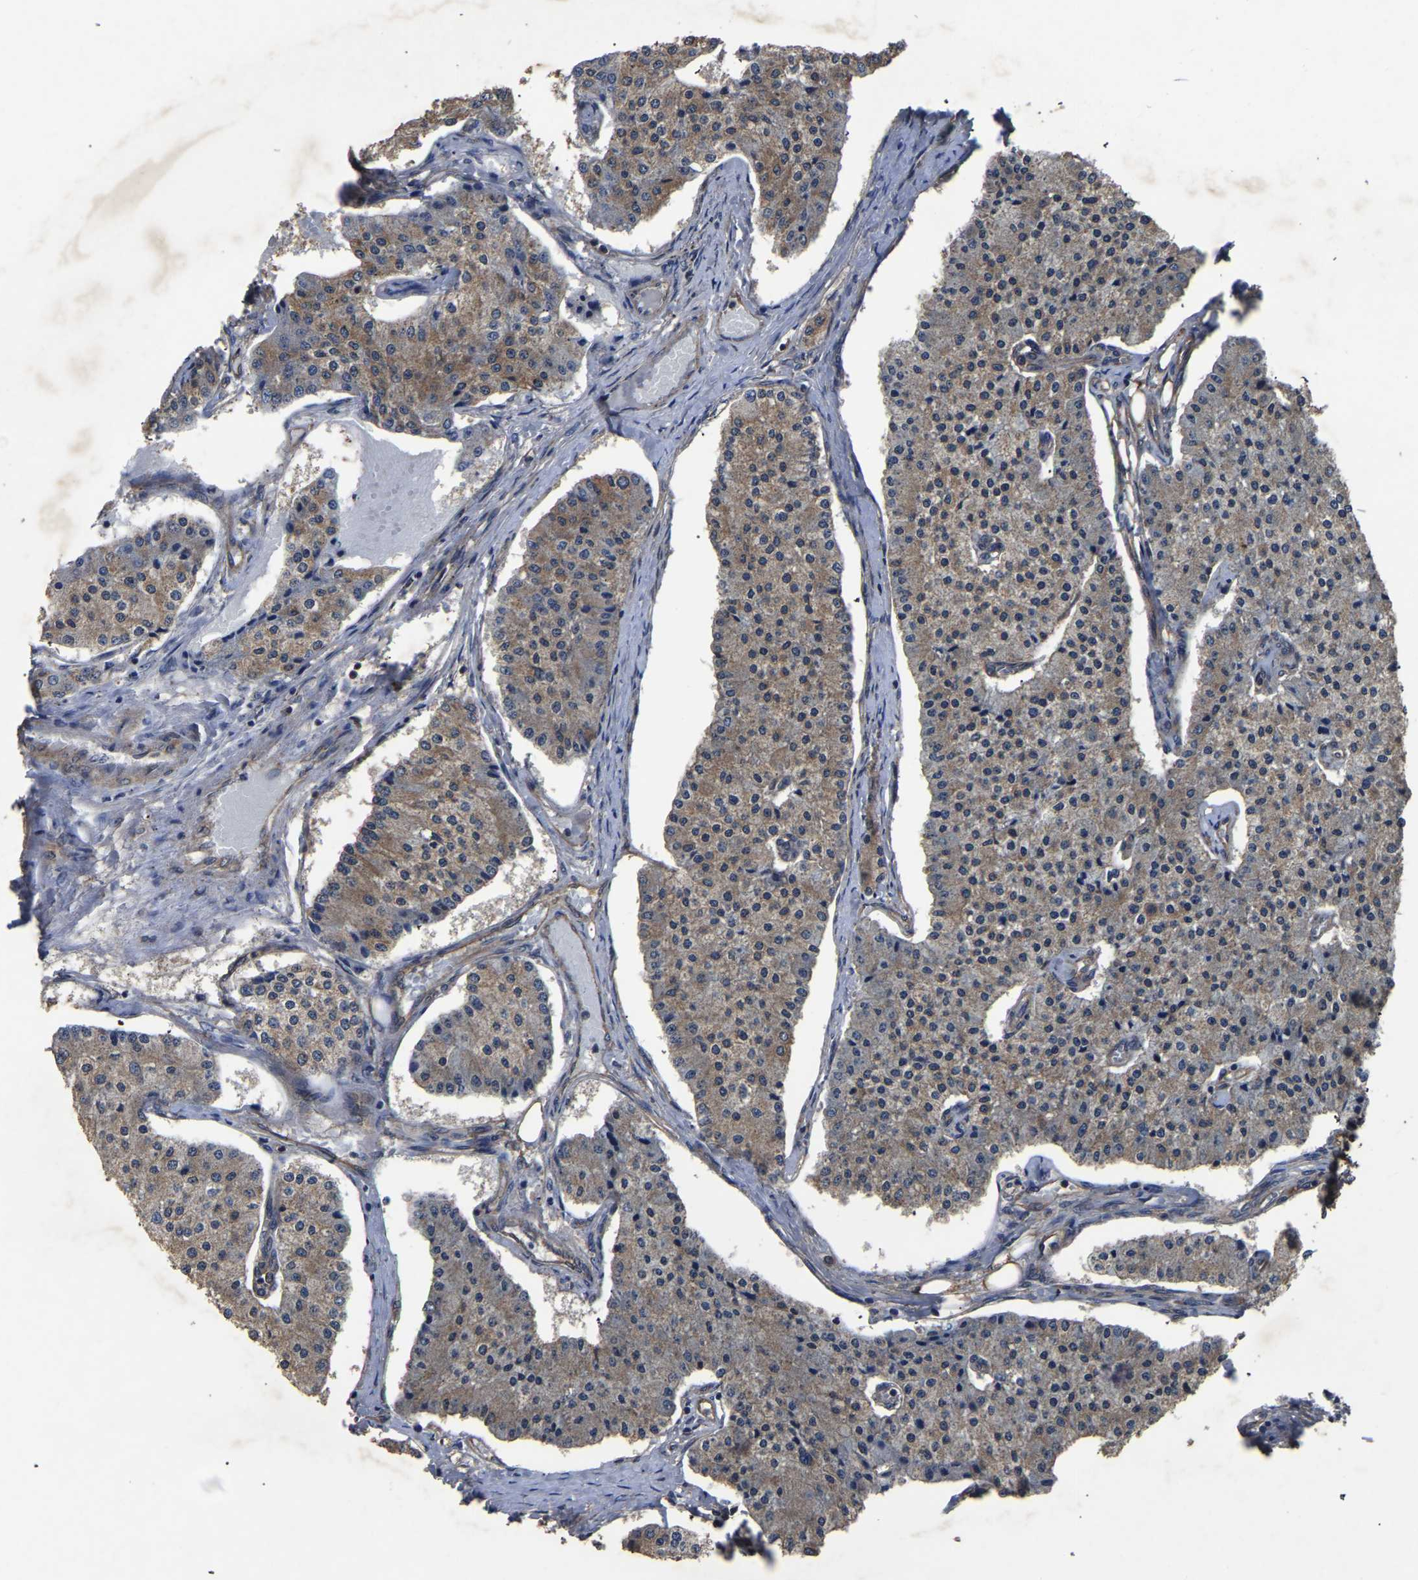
{"staining": {"intensity": "moderate", "quantity": ">75%", "location": "cytoplasmic/membranous"}, "tissue": "carcinoid", "cell_type": "Tumor cells", "image_type": "cancer", "snomed": [{"axis": "morphology", "description": "Carcinoid, malignant, NOS"}, {"axis": "topography", "description": "Colon"}], "caption": "Carcinoid was stained to show a protein in brown. There is medium levels of moderate cytoplasmic/membranous positivity in about >75% of tumor cells.", "gene": "CRYZL1", "patient": {"sex": "female", "age": 52}}